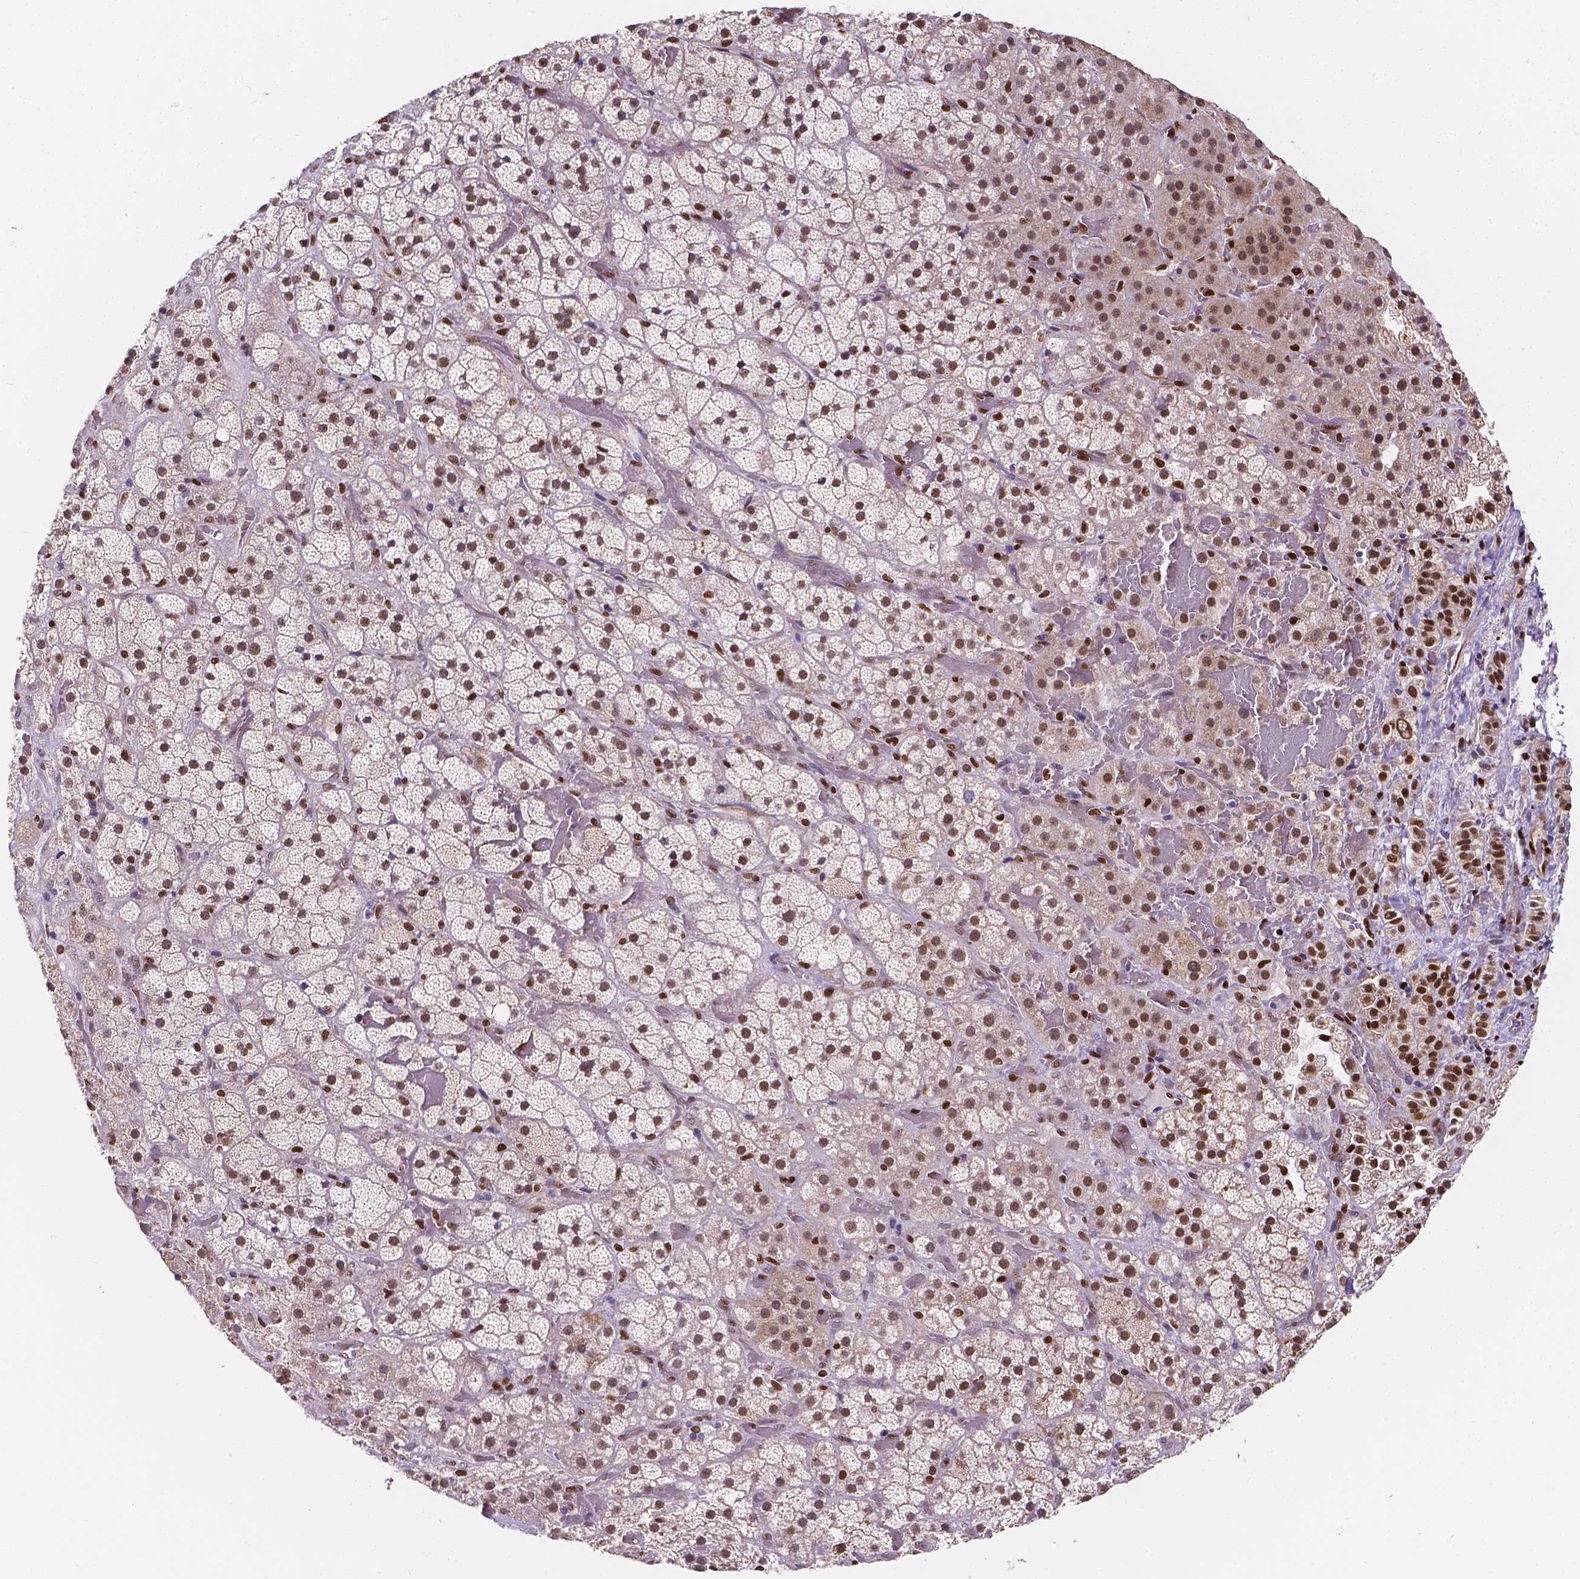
{"staining": {"intensity": "moderate", "quantity": ">75%", "location": "nuclear"}, "tissue": "adrenal gland", "cell_type": "Glandular cells", "image_type": "normal", "snomed": [{"axis": "morphology", "description": "Normal tissue, NOS"}, {"axis": "topography", "description": "Adrenal gland"}], "caption": "Moderate nuclear protein staining is seen in about >75% of glandular cells in adrenal gland. (DAB (3,3'-diaminobenzidine) IHC, brown staining for protein, blue staining for nuclei).", "gene": "MEF2C", "patient": {"sex": "male", "age": 57}}